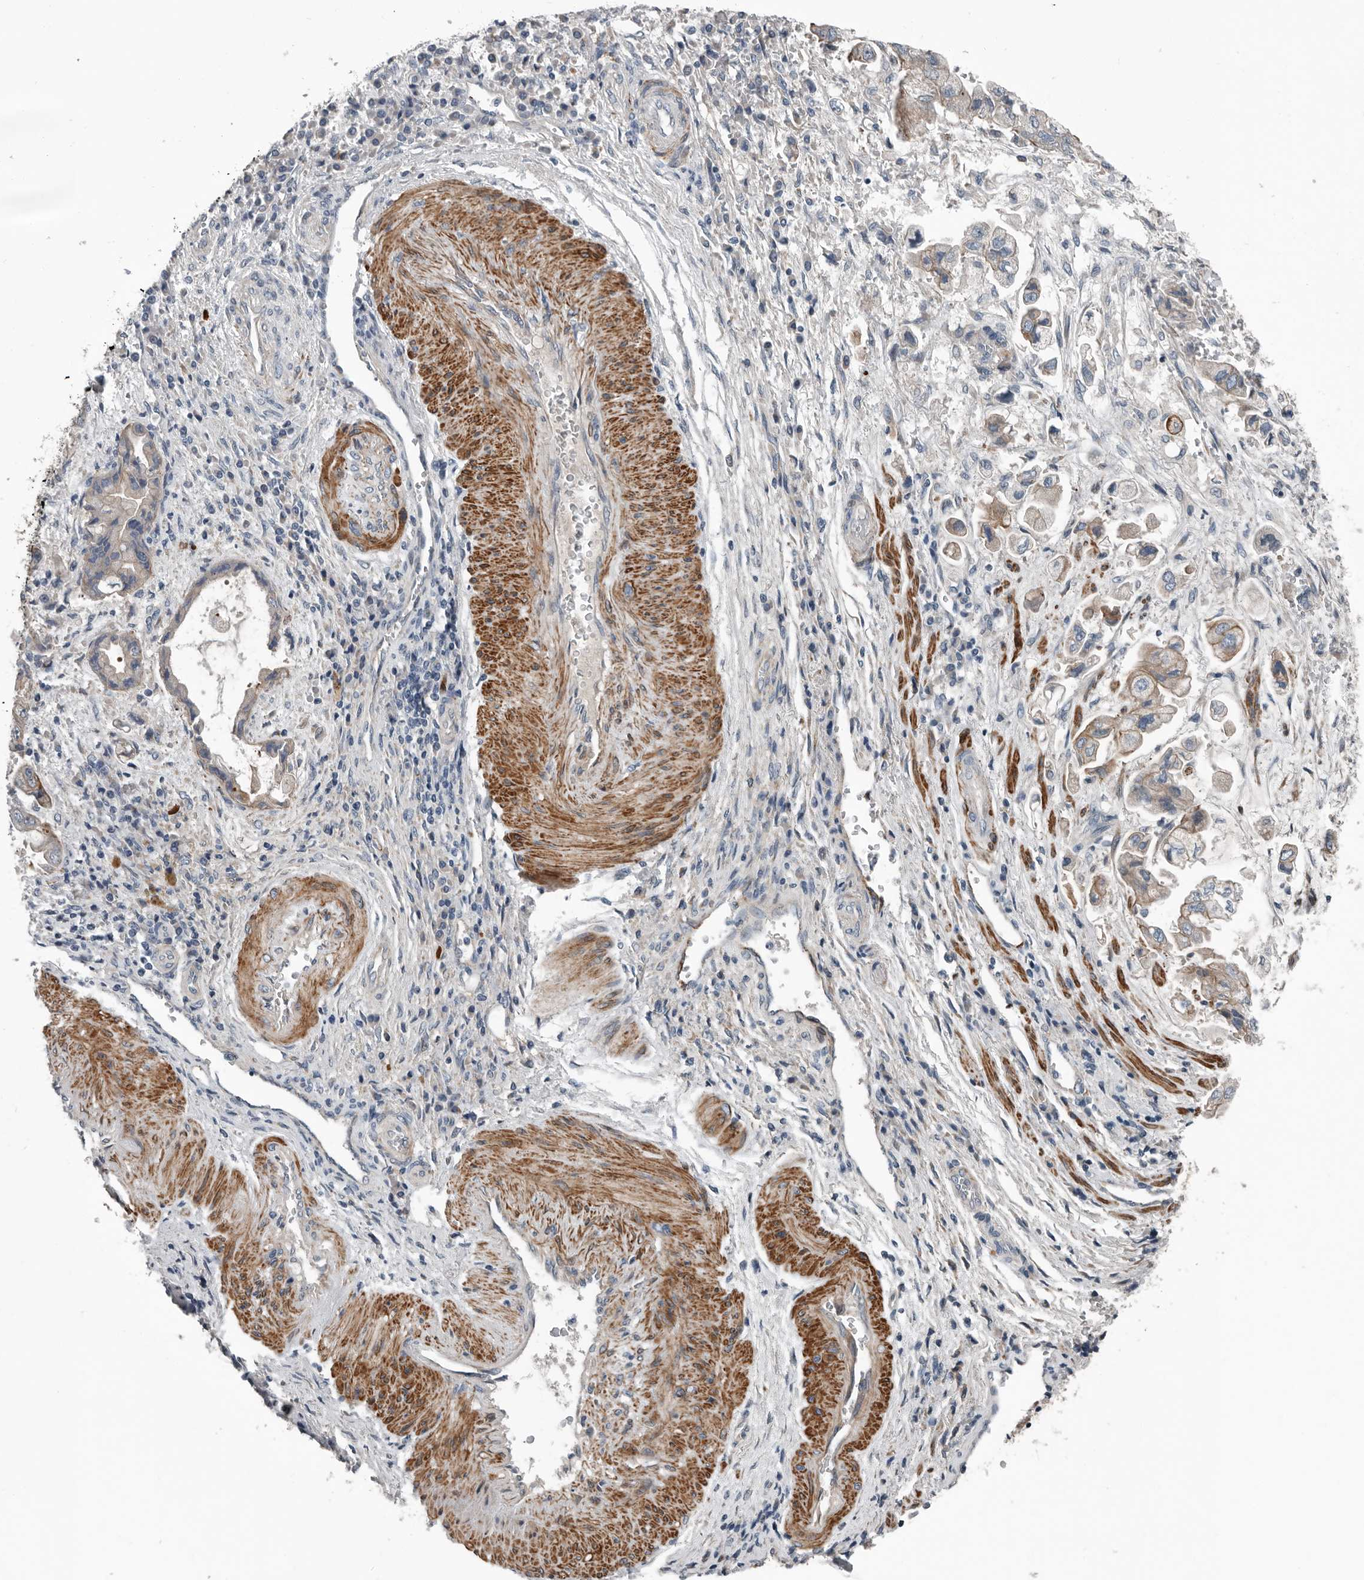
{"staining": {"intensity": "weak", "quantity": "25%-75%", "location": "cytoplasmic/membranous"}, "tissue": "stomach cancer", "cell_type": "Tumor cells", "image_type": "cancer", "snomed": [{"axis": "morphology", "description": "Adenocarcinoma, NOS"}, {"axis": "topography", "description": "Stomach"}], "caption": "Protein staining reveals weak cytoplasmic/membranous expression in approximately 25%-75% of tumor cells in stomach cancer (adenocarcinoma).", "gene": "DPY19L4", "patient": {"sex": "male", "age": 62}}